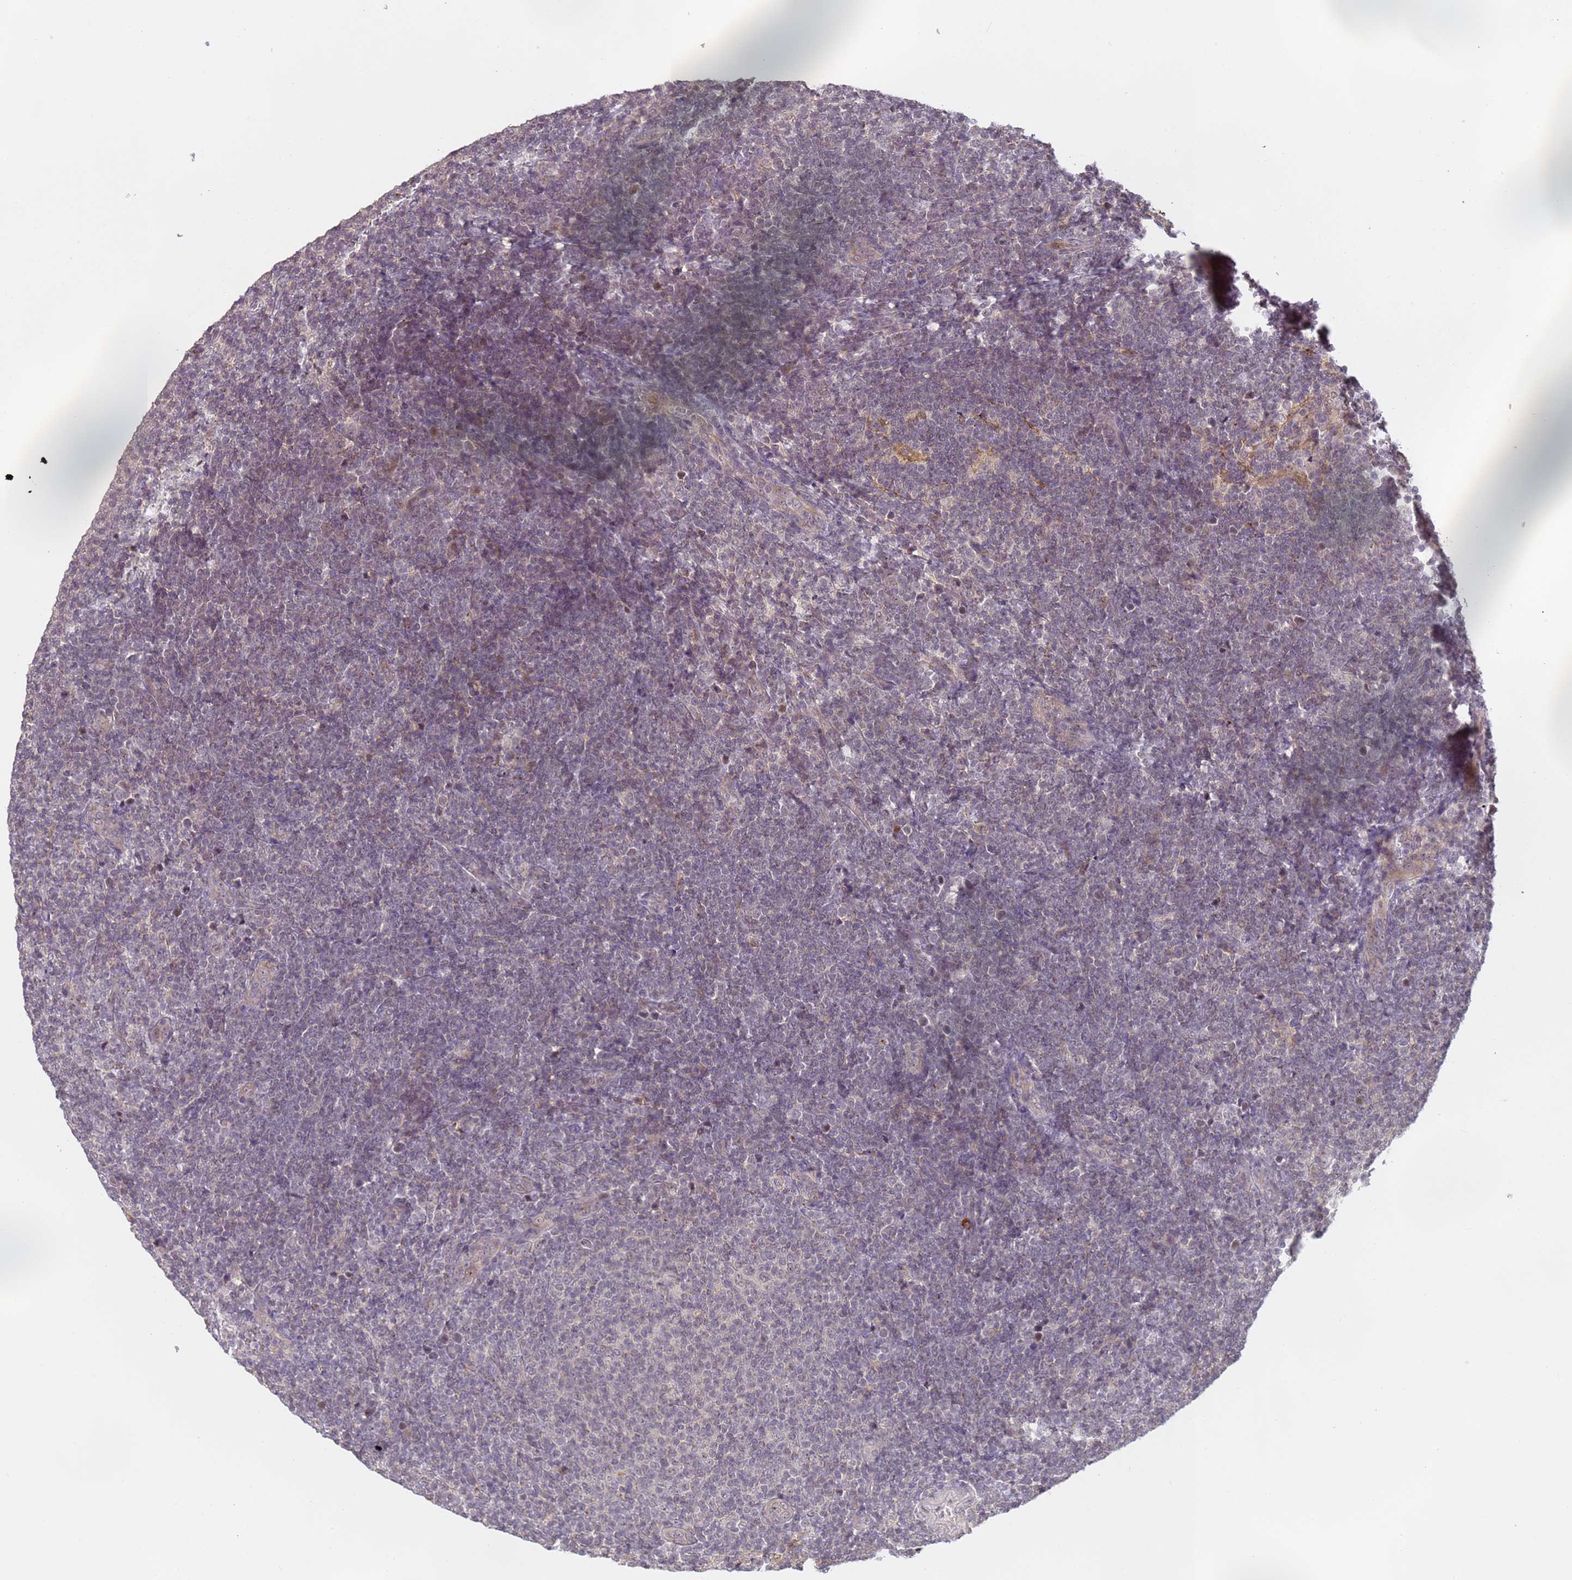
{"staining": {"intensity": "negative", "quantity": "none", "location": "none"}, "tissue": "lymphoma", "cell_type": "Tumor cells", "image_type": "cancer", "snomed": [{"axis": "morphology", "description": "Malignant lymphoma, non-Hodgkin's type, Low grade"}, {"axis": "topography", "description": "Lymph node"}], "caption": "Immunohistochemistry image of lymphoma stained for a protein (brown), which shows no positivity in tumor cells.", "gene": "VWA3A", "patient": {"sex": "male", "age": 66}}